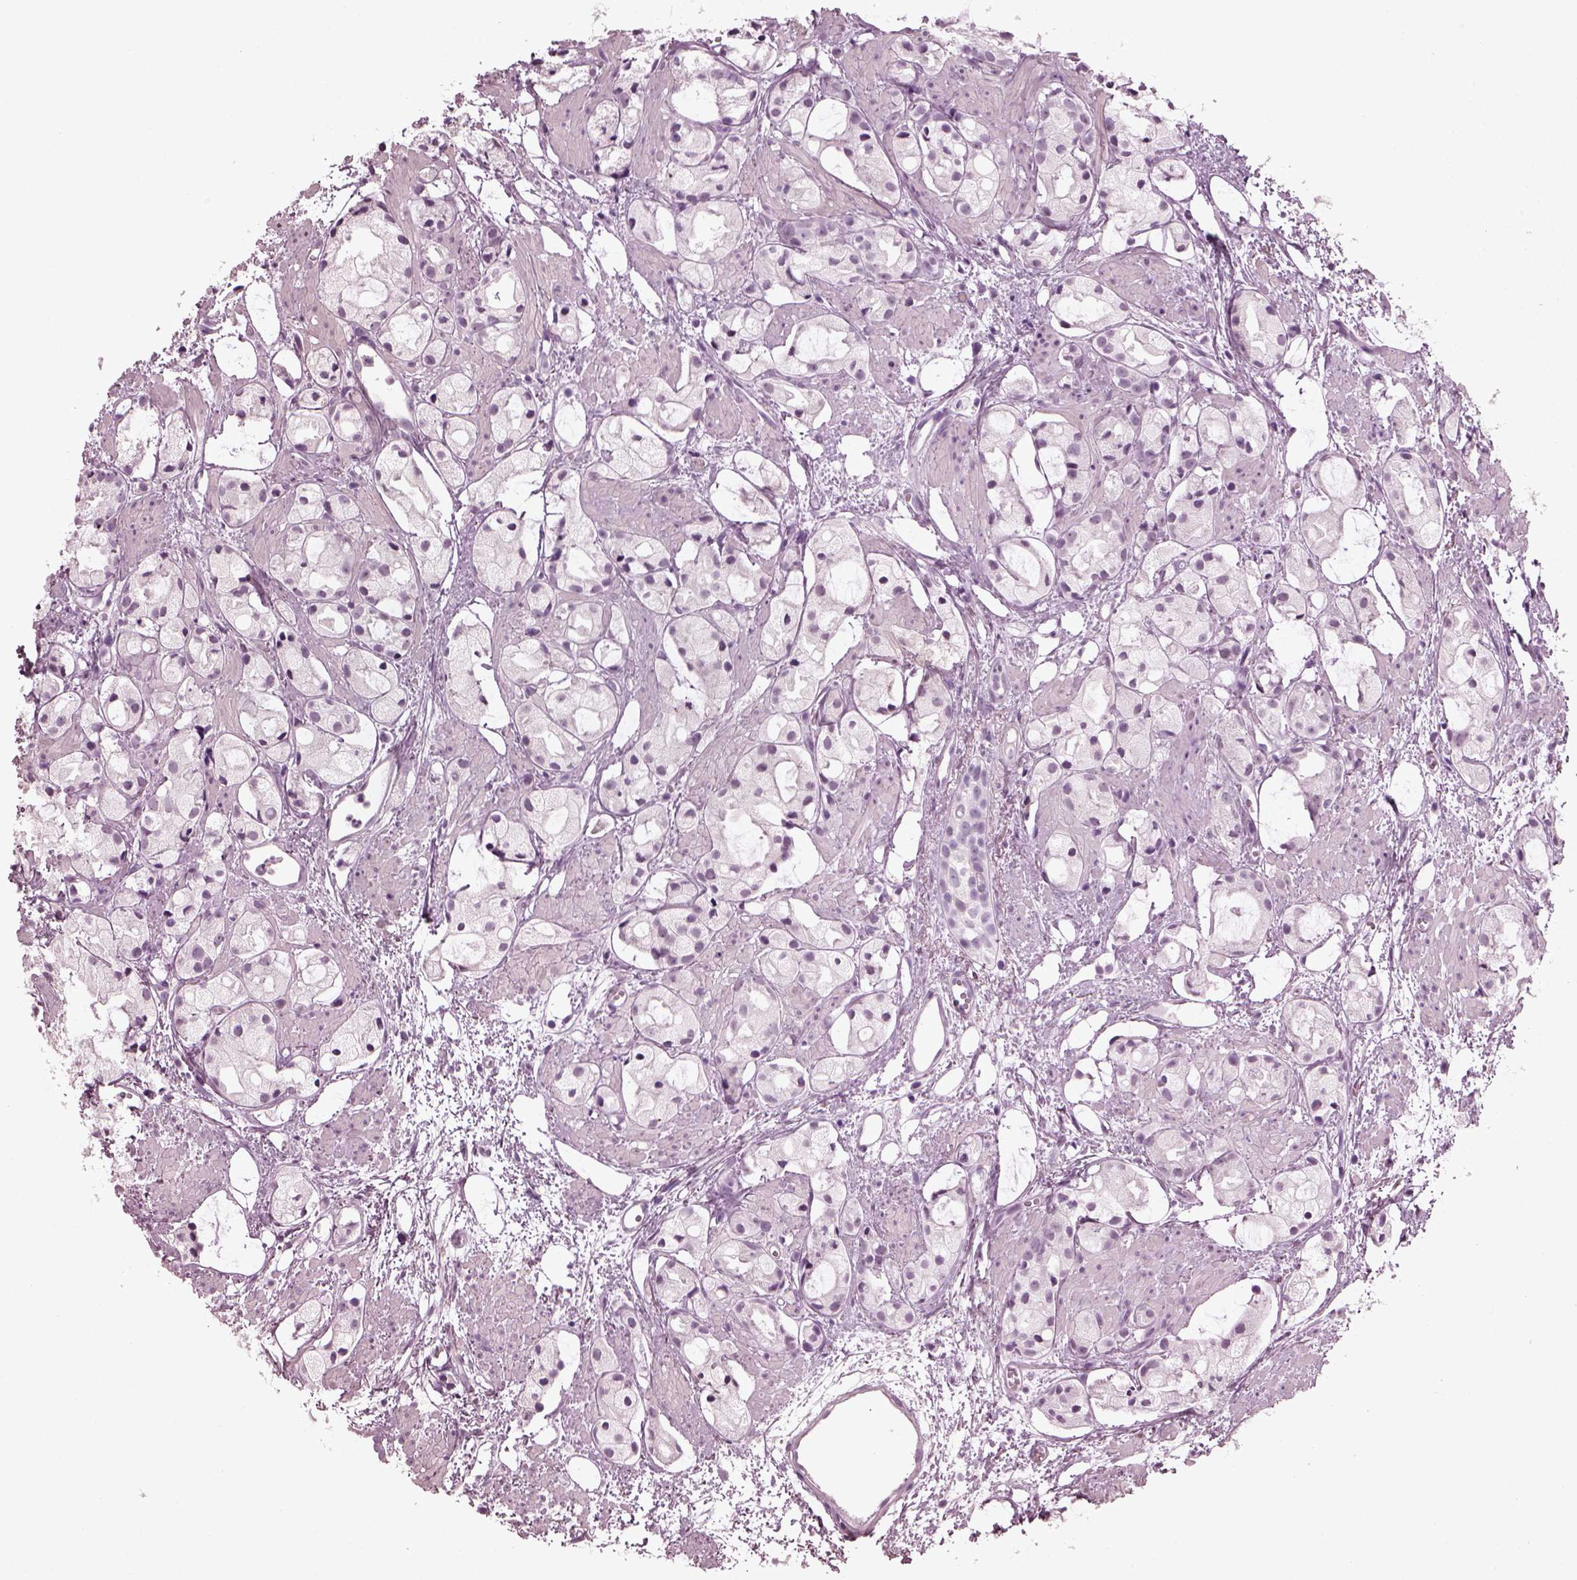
{"staining": {"intensity": "negative", "quantity": "none", "location": "none"}, "tissue": "prostate cancer", "cell_type": "Tumor cells", "image_type": "cancer", "snomed": [{"axis": "morphology", "description": "Adenocarcinoma, High grade"}, {"axis": "topography", "description": "Prostate"}], "caption": "Tumor cells show no significant protein staining in prostate cancer (adenocarcinoma (high-grade)).", "gene": "SLC6A17", "patient": {"sex": "male", "age": 85}}